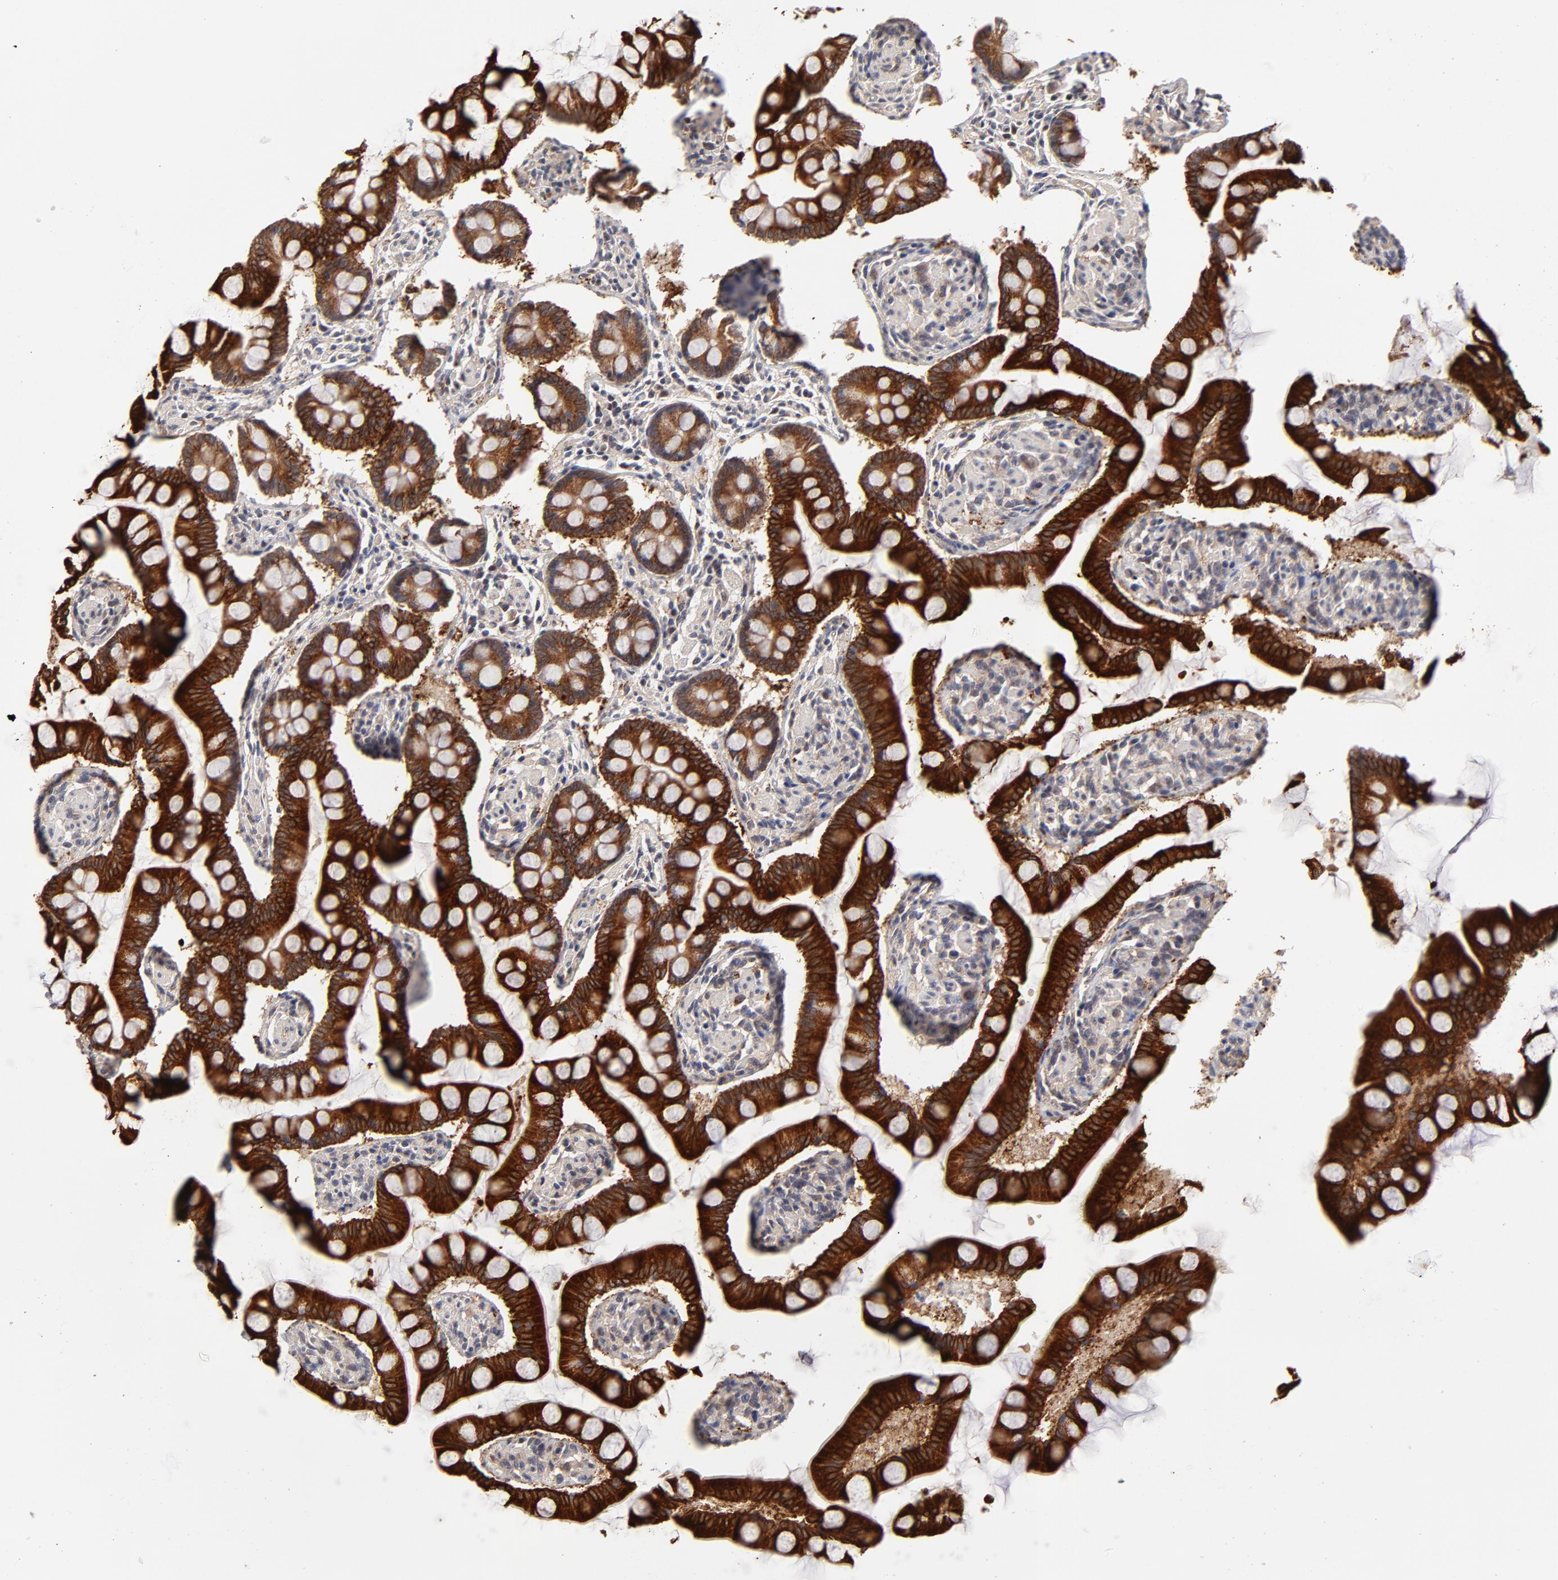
{"staining": {"intensity": "strong", "quantity": ">75%", "location": "cytoplasmic/membranous"}, "tissue": "small intestine", "cell_type": "Glandular cells", "image_type": "normal", "snomed": [{"axis": "morphology", "description": "Normal tissue, NOS"}, {"axis": "topography", "description": "Small intestine"}], "caption": "High-magnification brightfield microscopy of benign small intestine stained with DAB (3,3'-diaminobenzidine) (brown) and counterstained with hematoxylin (blue). glandular cells exhibit strong cytoplasmic/membranous expression is present in approximately>75% of cells. Nuclei are stained in blue.", "gene": "ZNF157", "patient": {"sex": "male", "age": 41}}